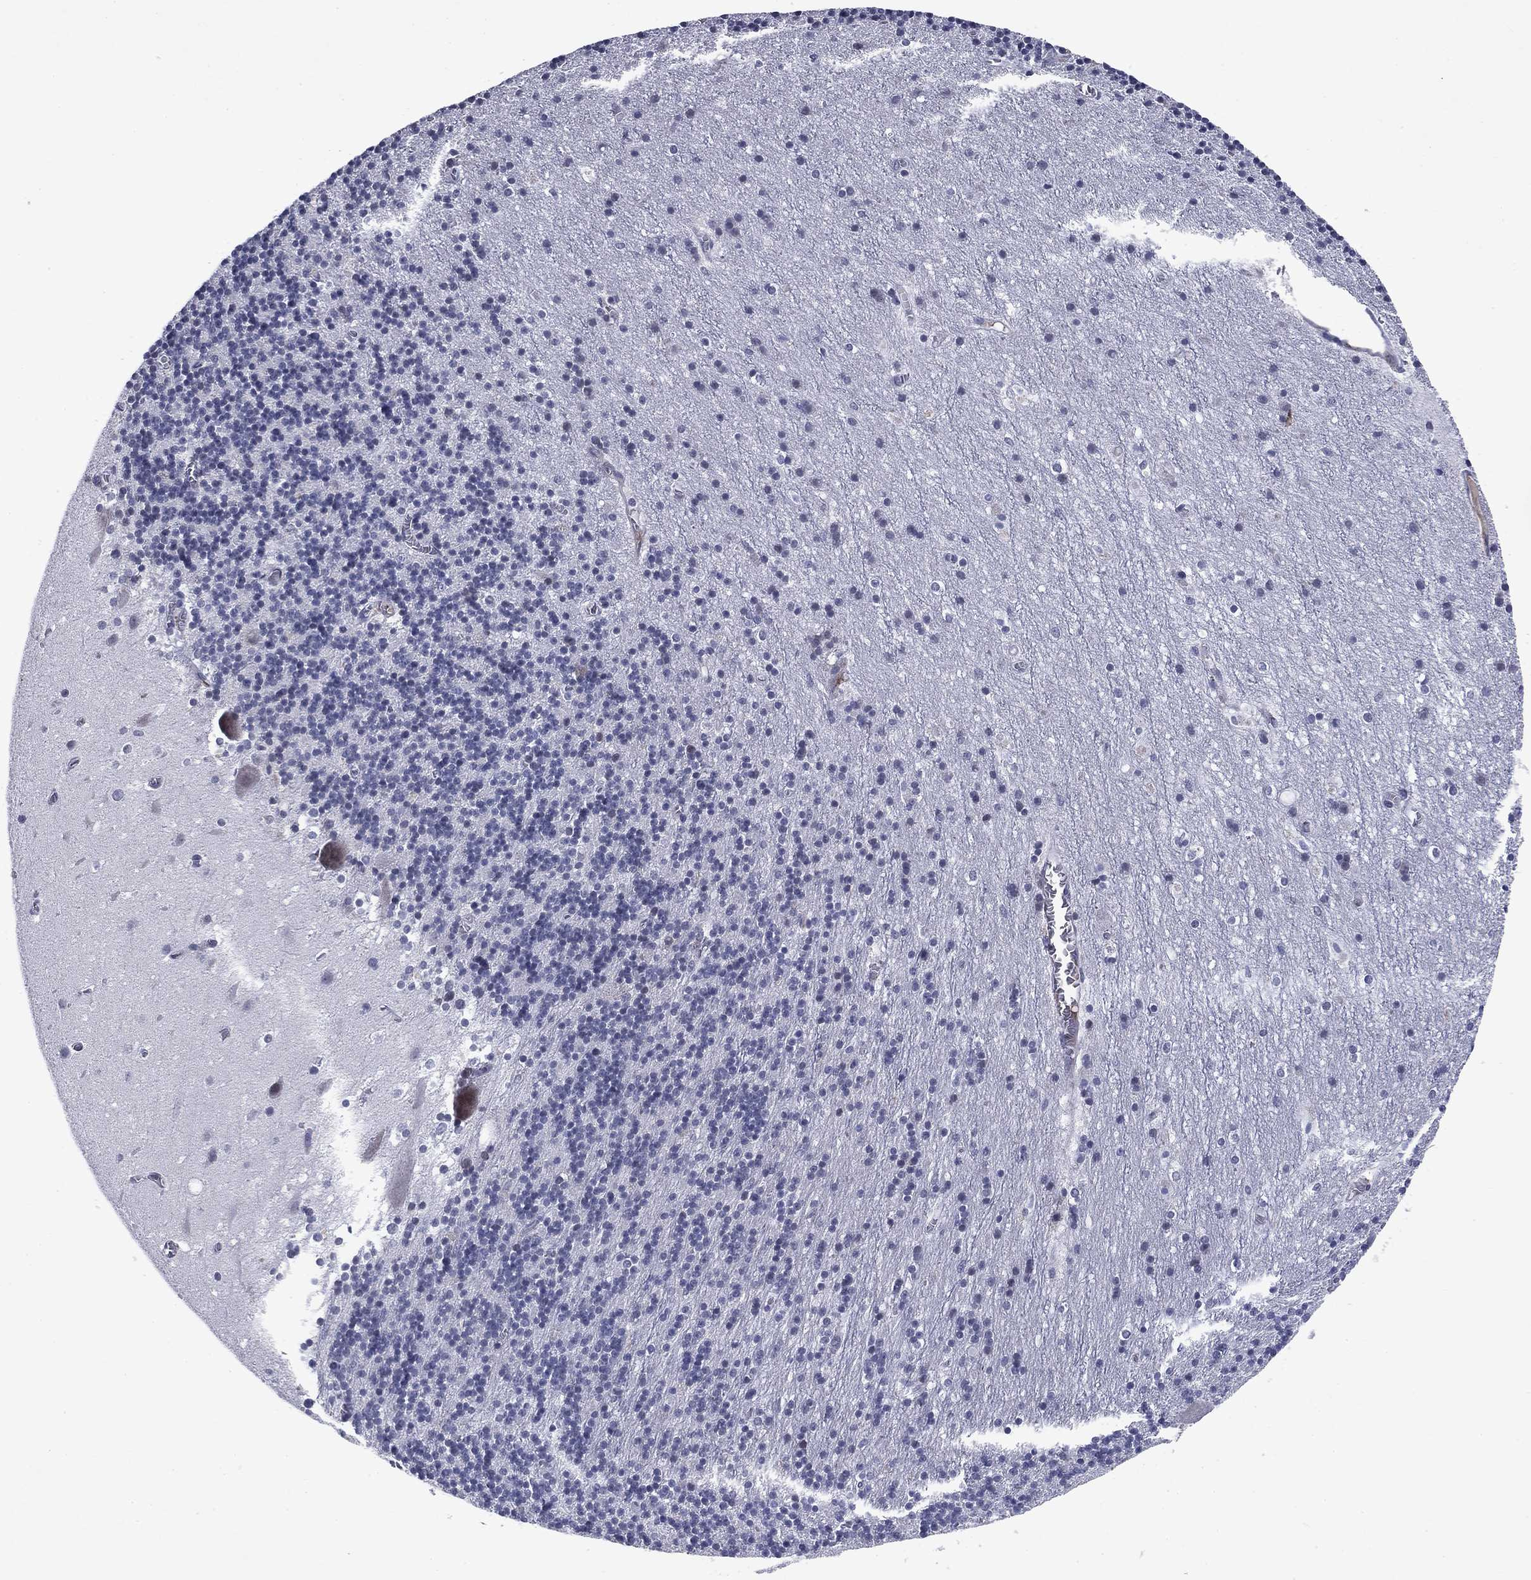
{"staining": {"intensity": "negative", "quantity": "none", "location": "none"}, "tissue": "cerebellum", "cell_type": "Cells in granular layer", "image_type": "normal", "snomed": [{"axis": "morphology", "description": "Normal tissue, NOS"}, {"axis": "topography", "description": "Cerebellum"}], "caption": "Protein analysis of benign cerebellum demonstrates no significant staining in cells in granular layer. (Brightfield microscopy of DAB immunohistochemistry at high magnification).", "gene": "ECM1", "patient": {"sex": "male", "age": 70}}